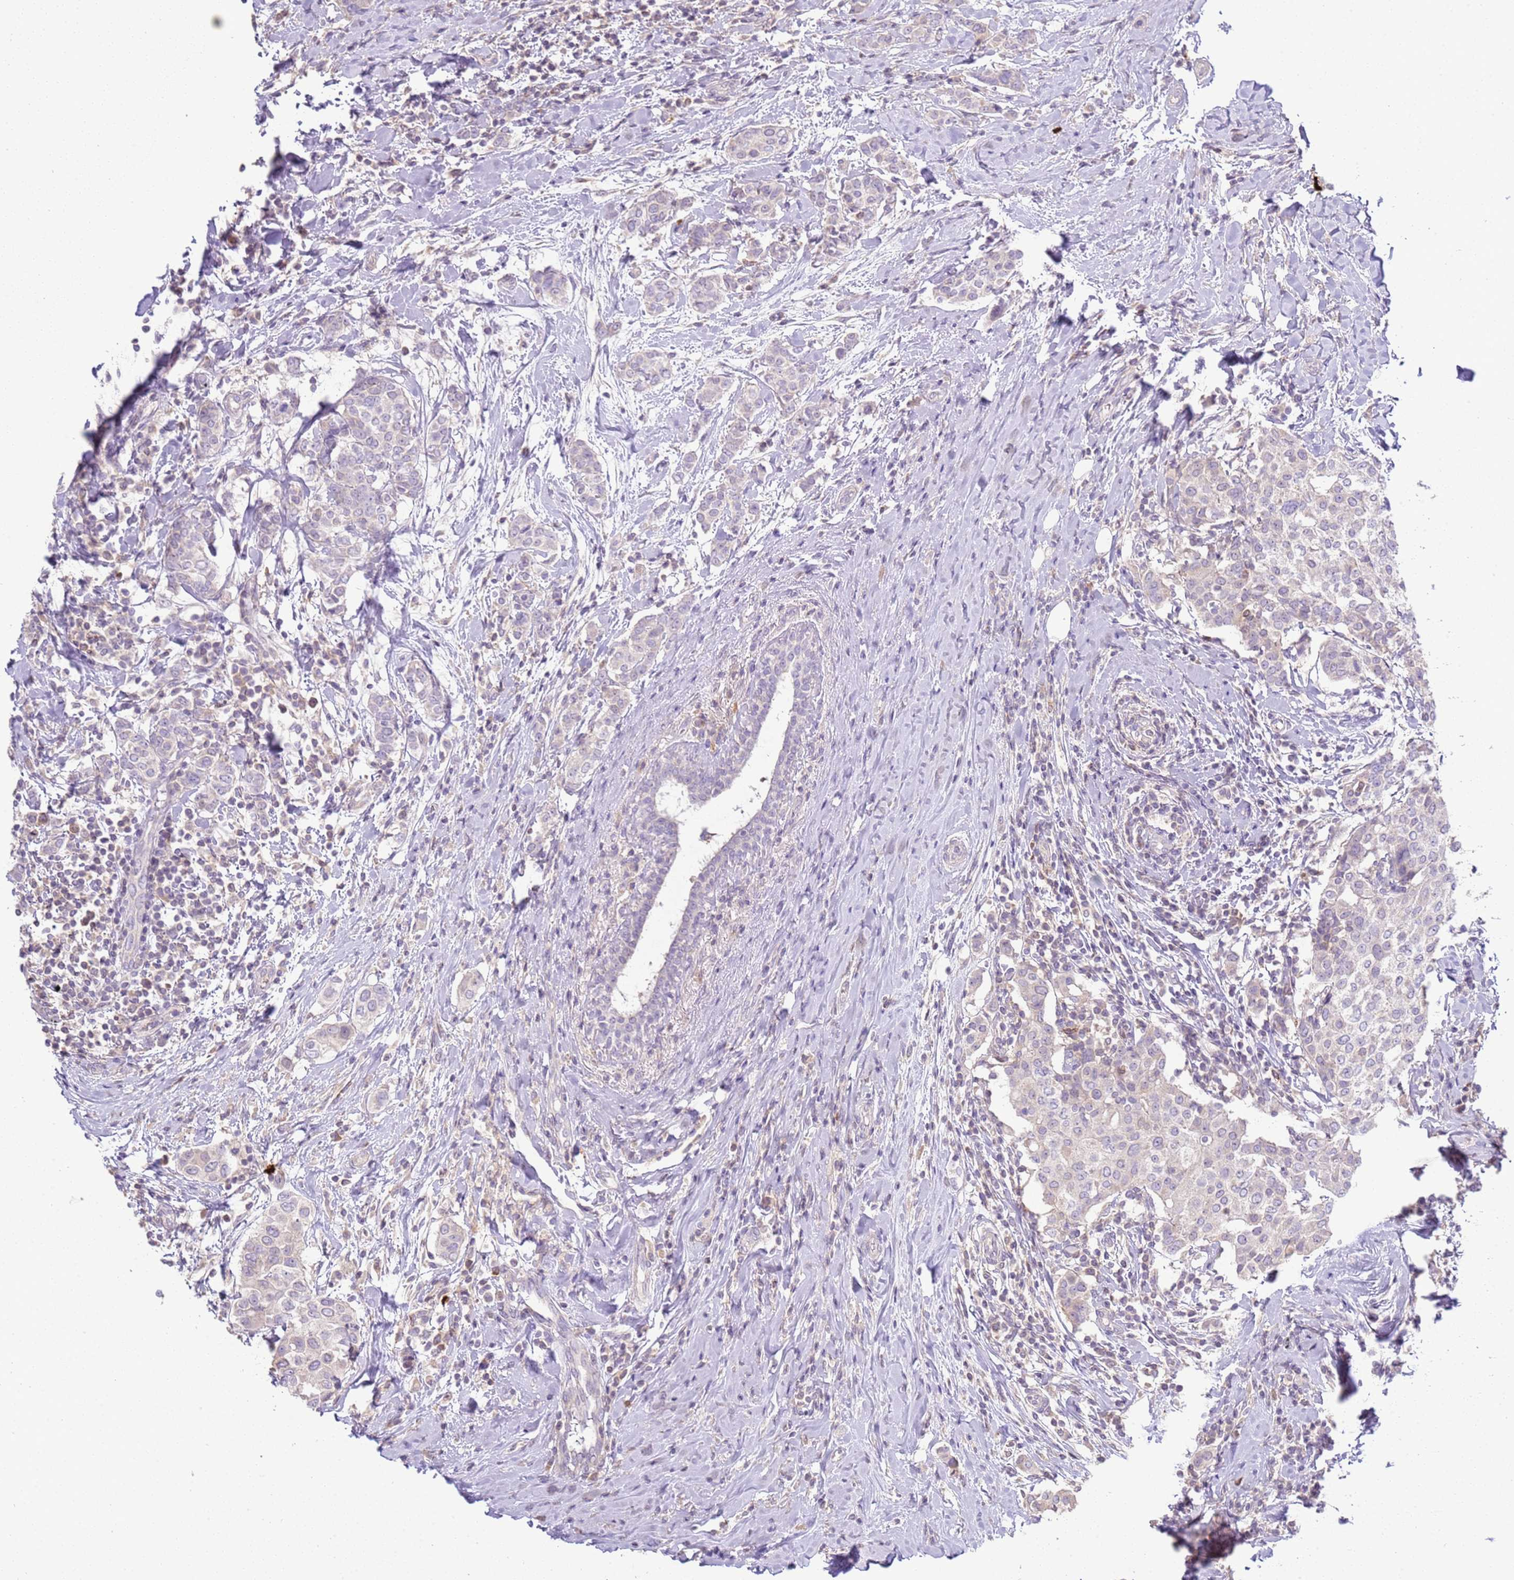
{"staining": {"intensity": "negative", "quantity": "none", "location": "none"}, "tissue": "breast cancer", "cell_type": "Tumor cells", "image_type": "cancer", "snomed": [{"axis": "morphology", "description": "Lobular carcinoma"}, {"axis": "topography", "description": "Breast"}], "caption": "Tumor cells show no significant staining in breast cancer.", "gene": "IL2RG", "patient": {"sex": "female", "age": 51}}